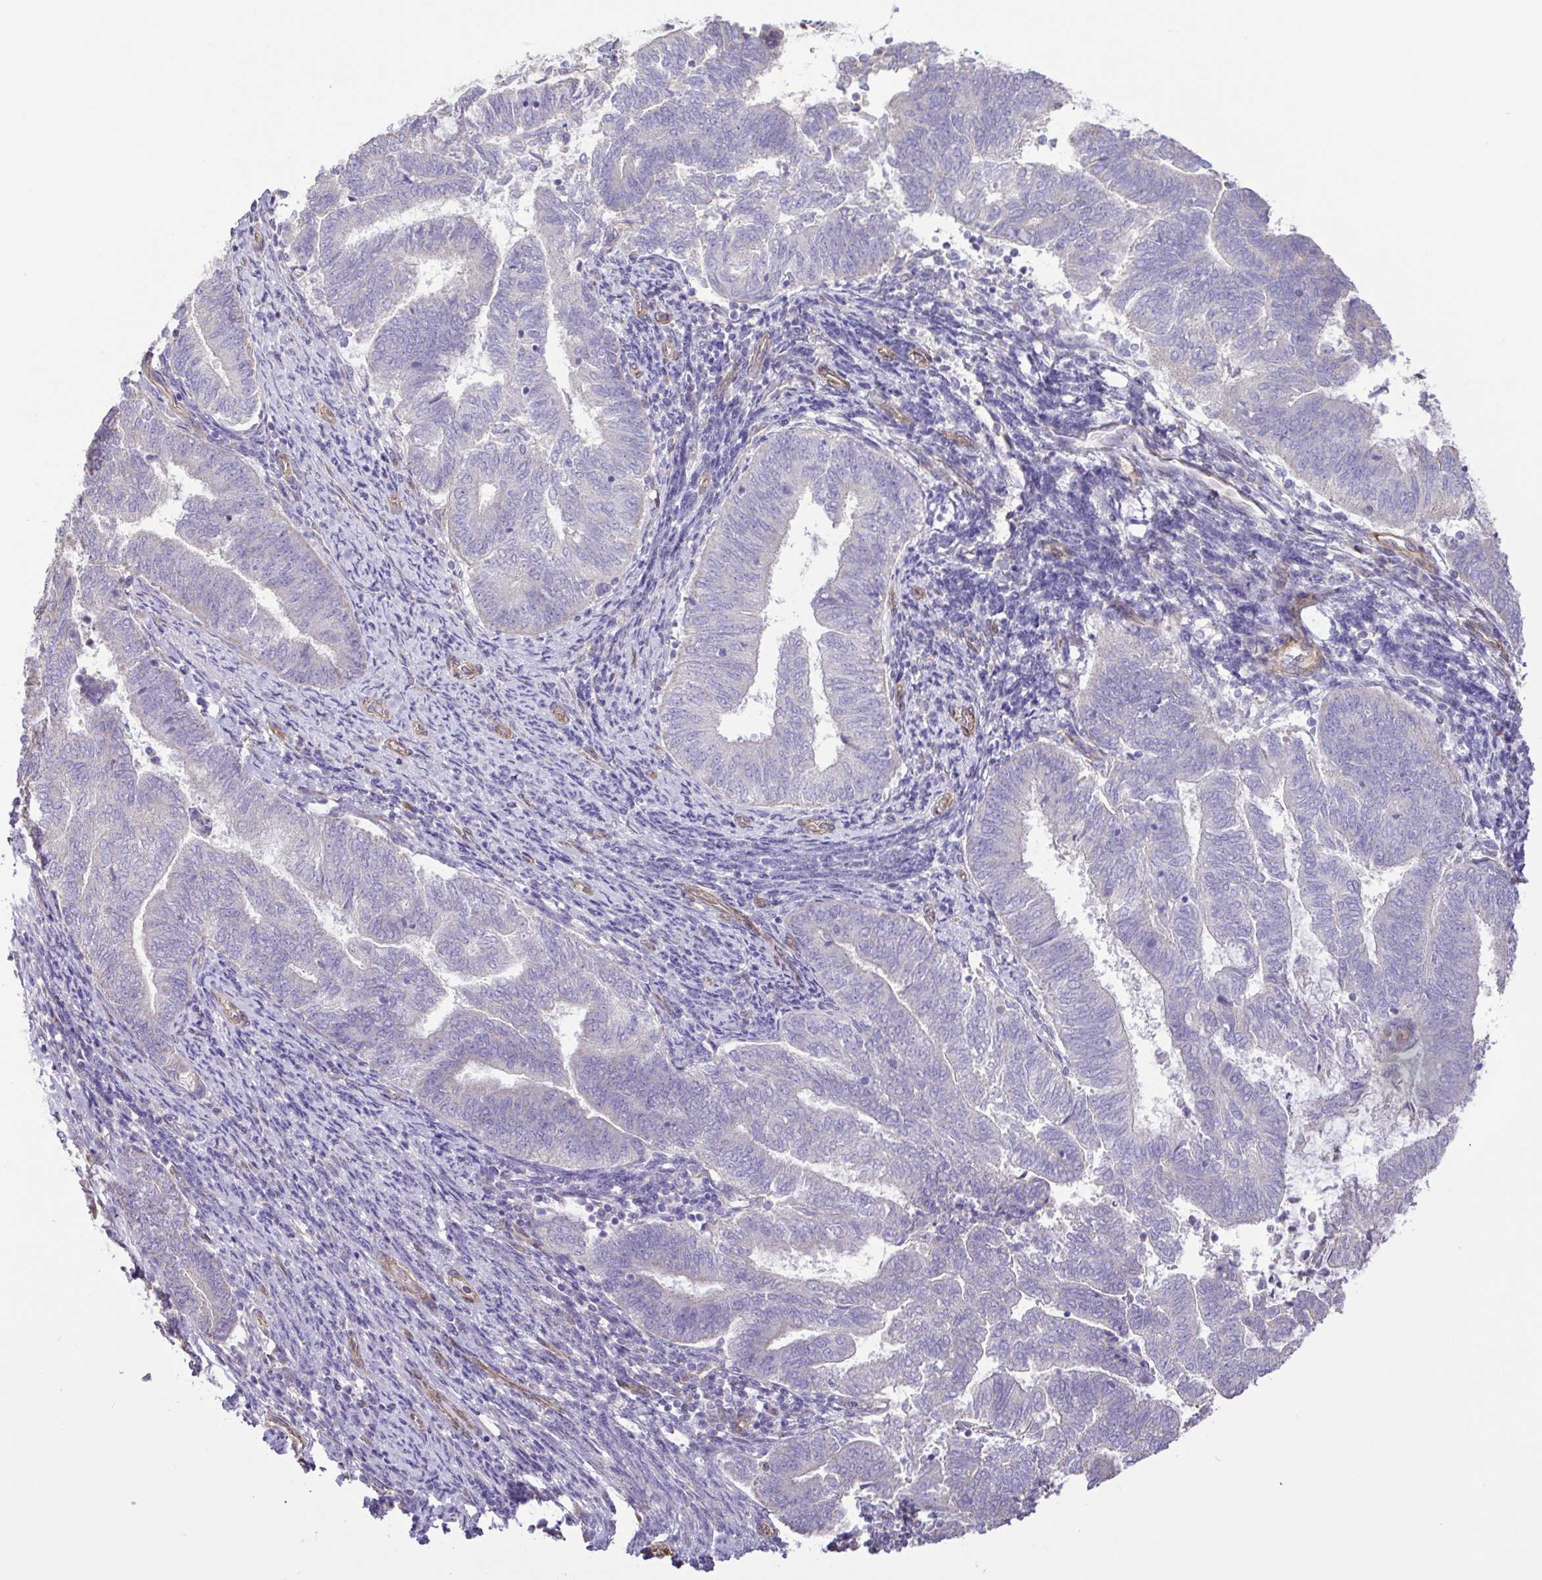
{"staining": {"intensity": "negative", "quantity": "none", "location": "none"}, "tissue": "endometrial cancer", "cell_type": "Tumor cells", "image_type": "cancer", "snomed": [{"axis": "morphology", "description": "Adenocarcinoma, NOS"}, {"axis": "topography", "description": "Endometrium"}], "caption": "The photomicrograph demonstrates no staining of tumor cells in adenocarcinoma (endometrial). (Immunohistochemistry (ihc), brightfield microscopy, high magnification).", "gene": "FLT1", "patient": {"sex": "female", "age": 65}}